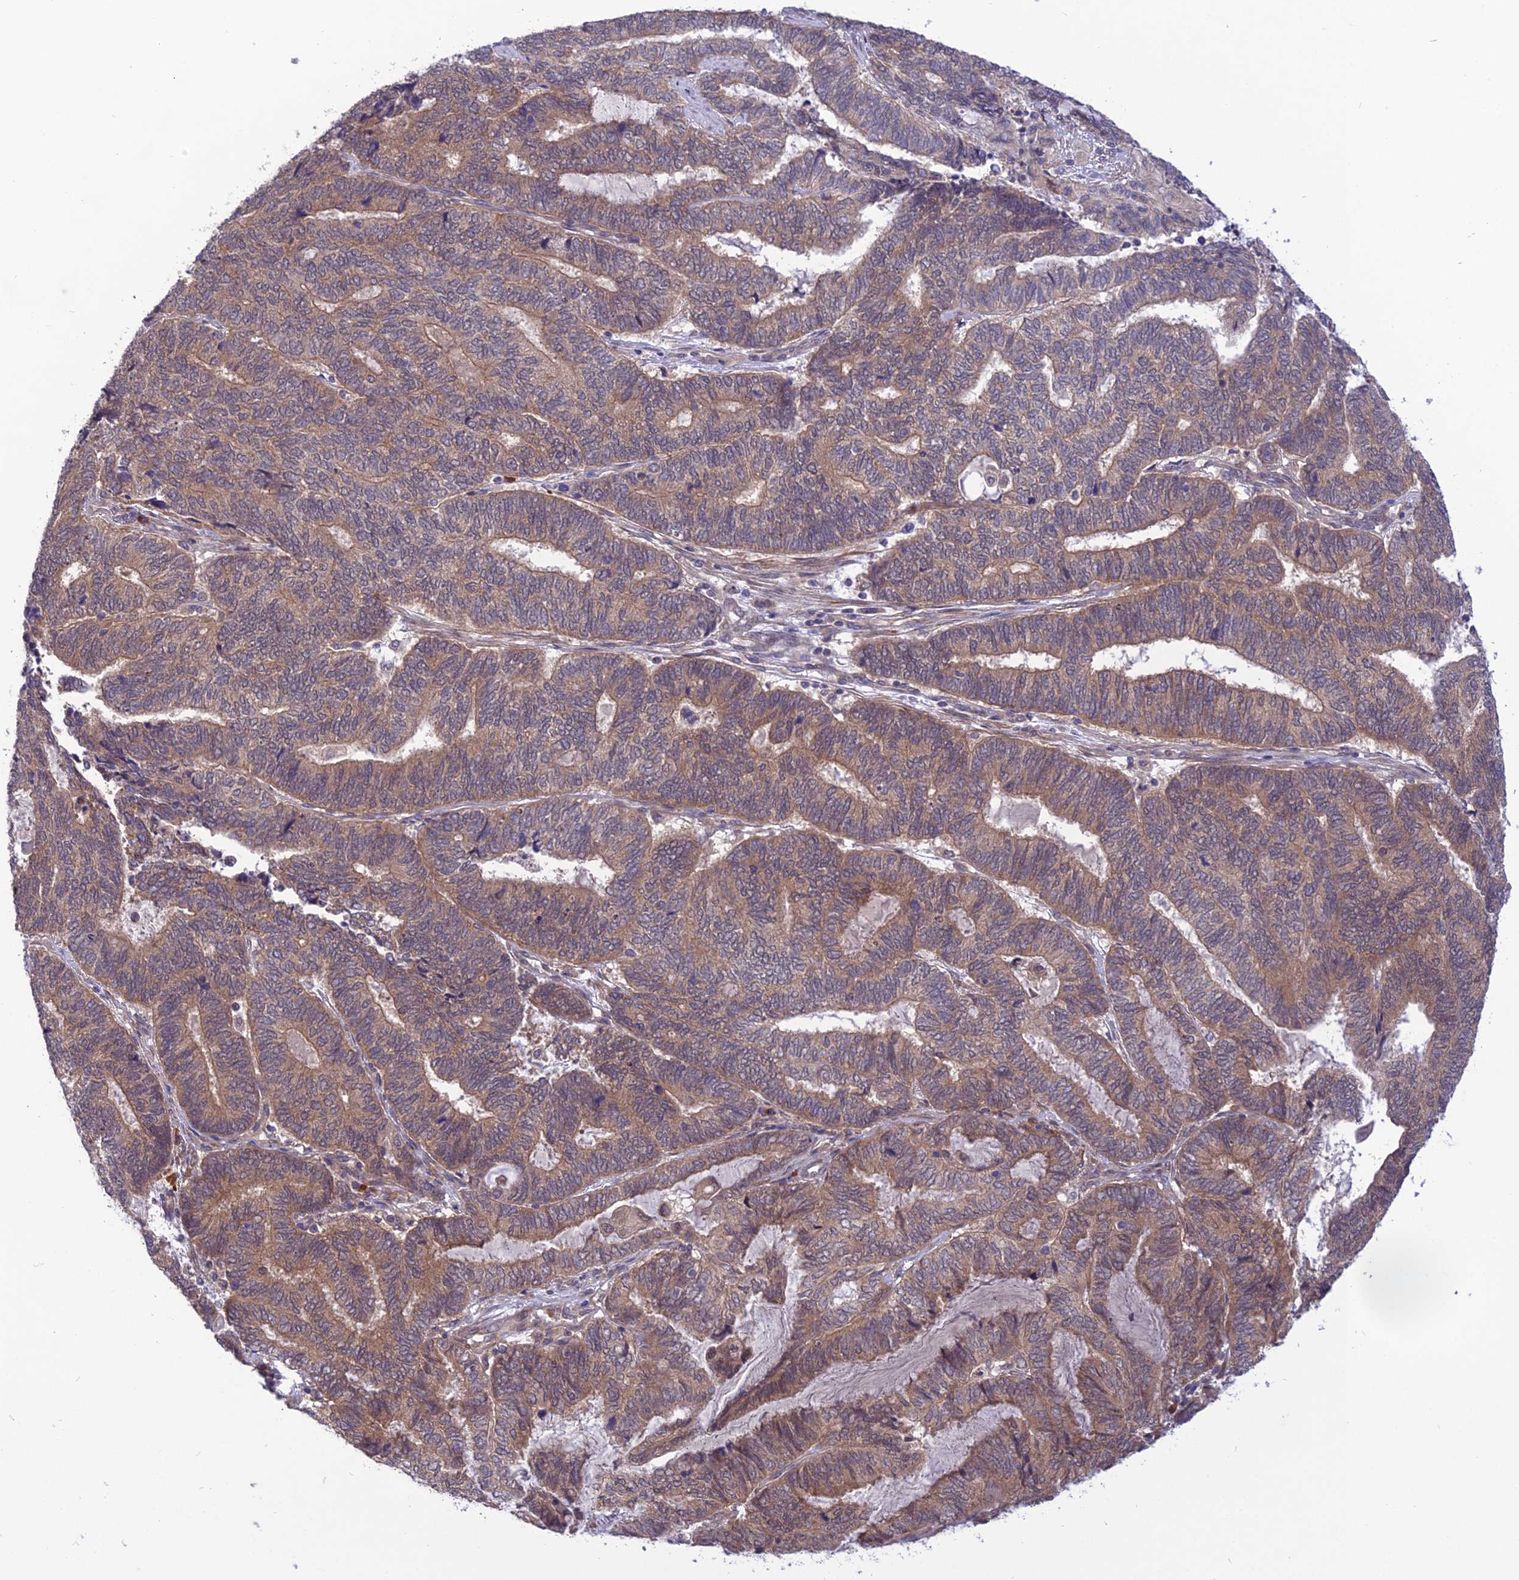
{"staining": {"intensity": "weak", "quantity": ">75%", "location": "cytoplasmic/membranous"}, "tissue": "endometrial cancer", "cell_type": "Tumor cells", "image_type": "cancer", "snomed": [{"axis": "morphology", "description": "Adenocarcinoma, NOS"}, {"axis": "topography", "description": "Uterus"}, {"axis": "topography", "description": "Endometrium"}], "caption": "The photomicrograph exhibits immunohistochemical staining of endometrial cancer (adenocarcinoma). There is weak cytoplasmic/membranous expression is seen in approximately >75% of tumor cells.", "gene": "UROS", "patient": {"sex": "female", "age": 70}}